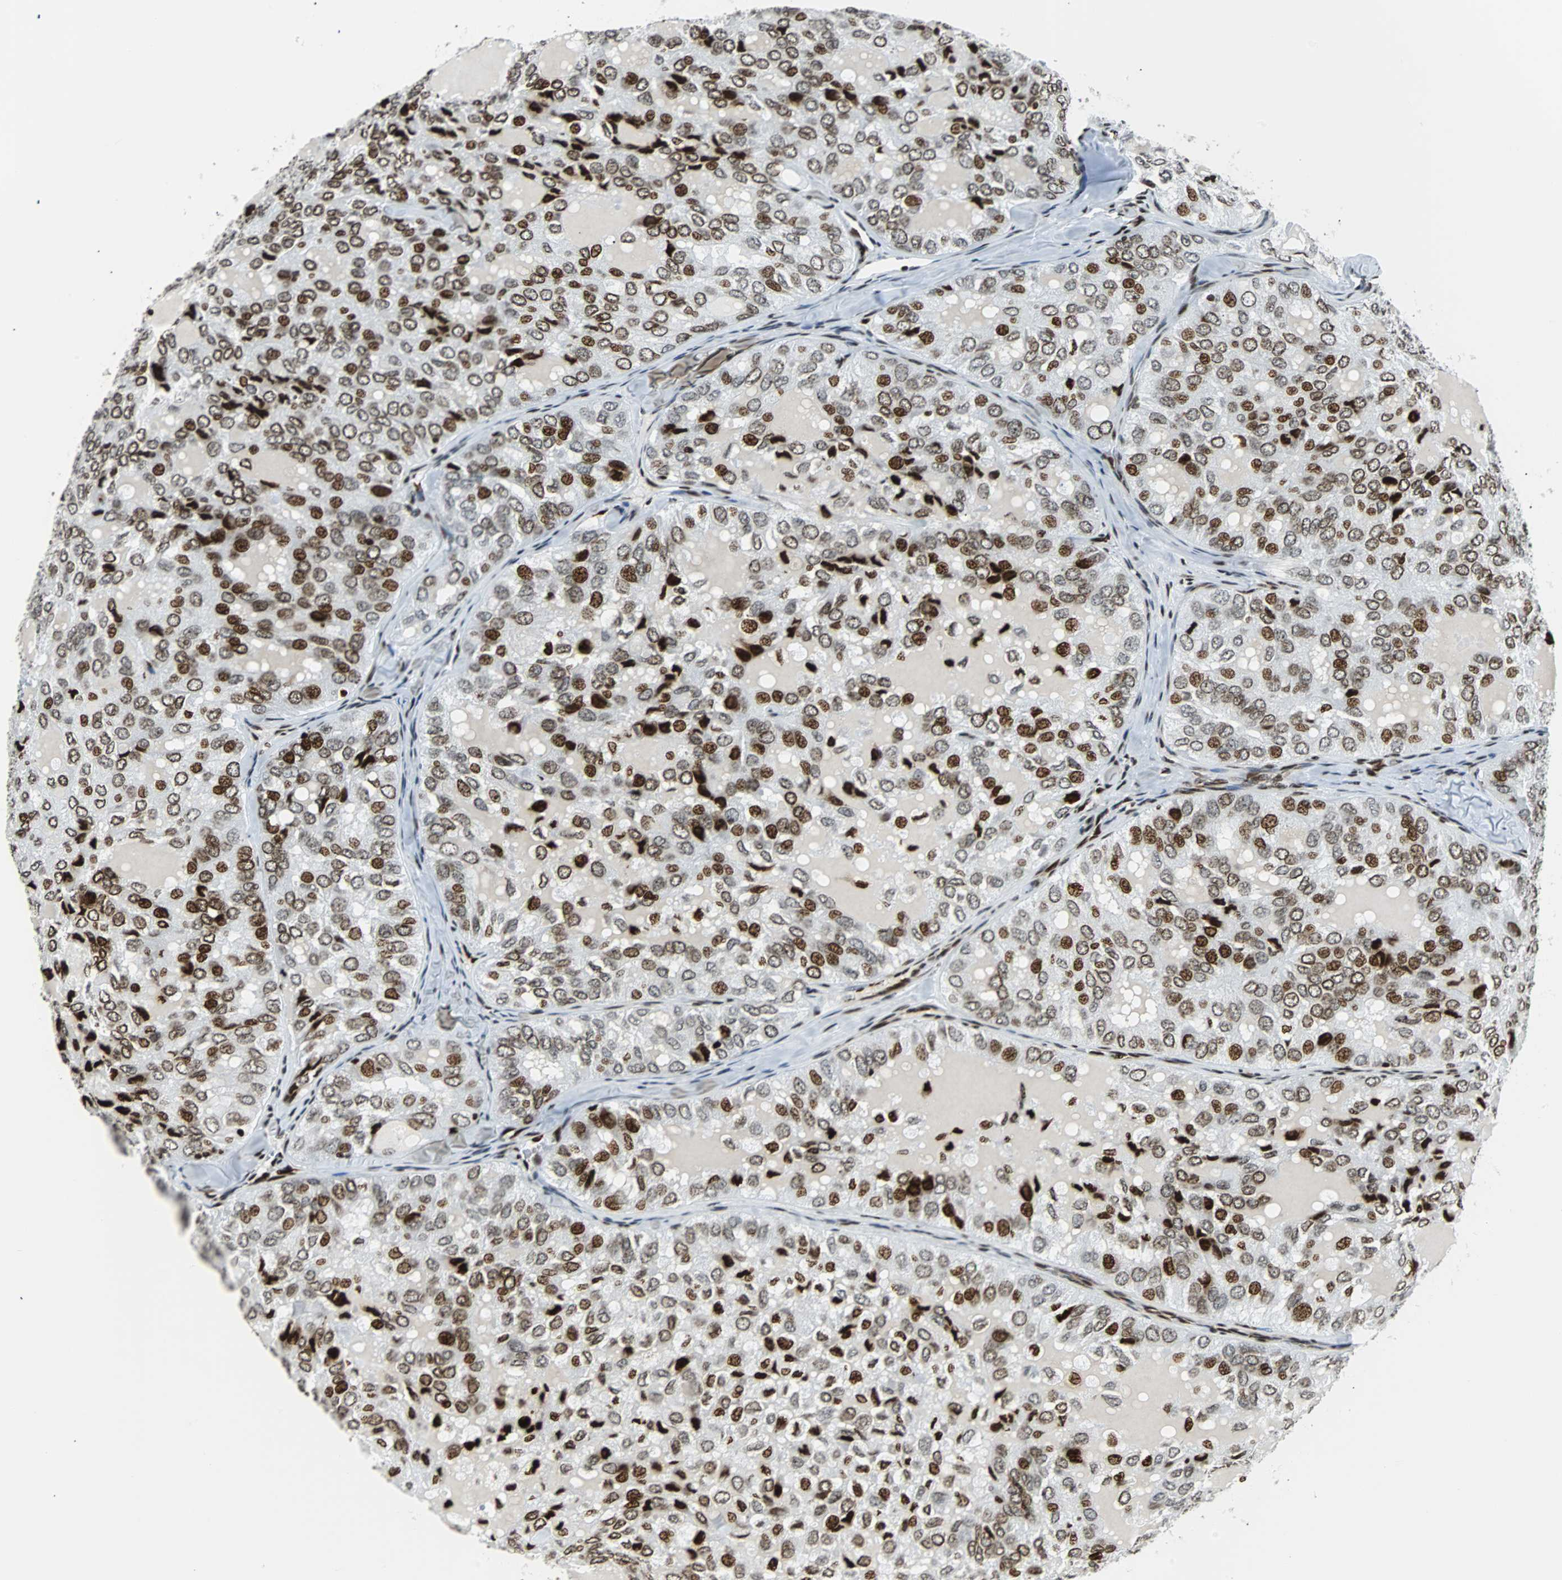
{"staining": {"intensity": "strong", "quantity": ">75%", "location": "nuclear"}, "tissue": "thyroid cancer", "cell_type": "Tumor cells", "image_type": "cancer", "snomed": [{"axis": "morphology", "description": "Follicular adenoma carcinoma, NOS"}, {"axis": "topography", "description": "Thyroid gland"}], "caption": "This image demonstrates immunohistochemistry (IHC) staining of human thyroid cancer, with high strong nuclear staining in about >75% of tumor cells.", "gene": "ZNF131", "patient": {"sex": "male", "age": 75}}